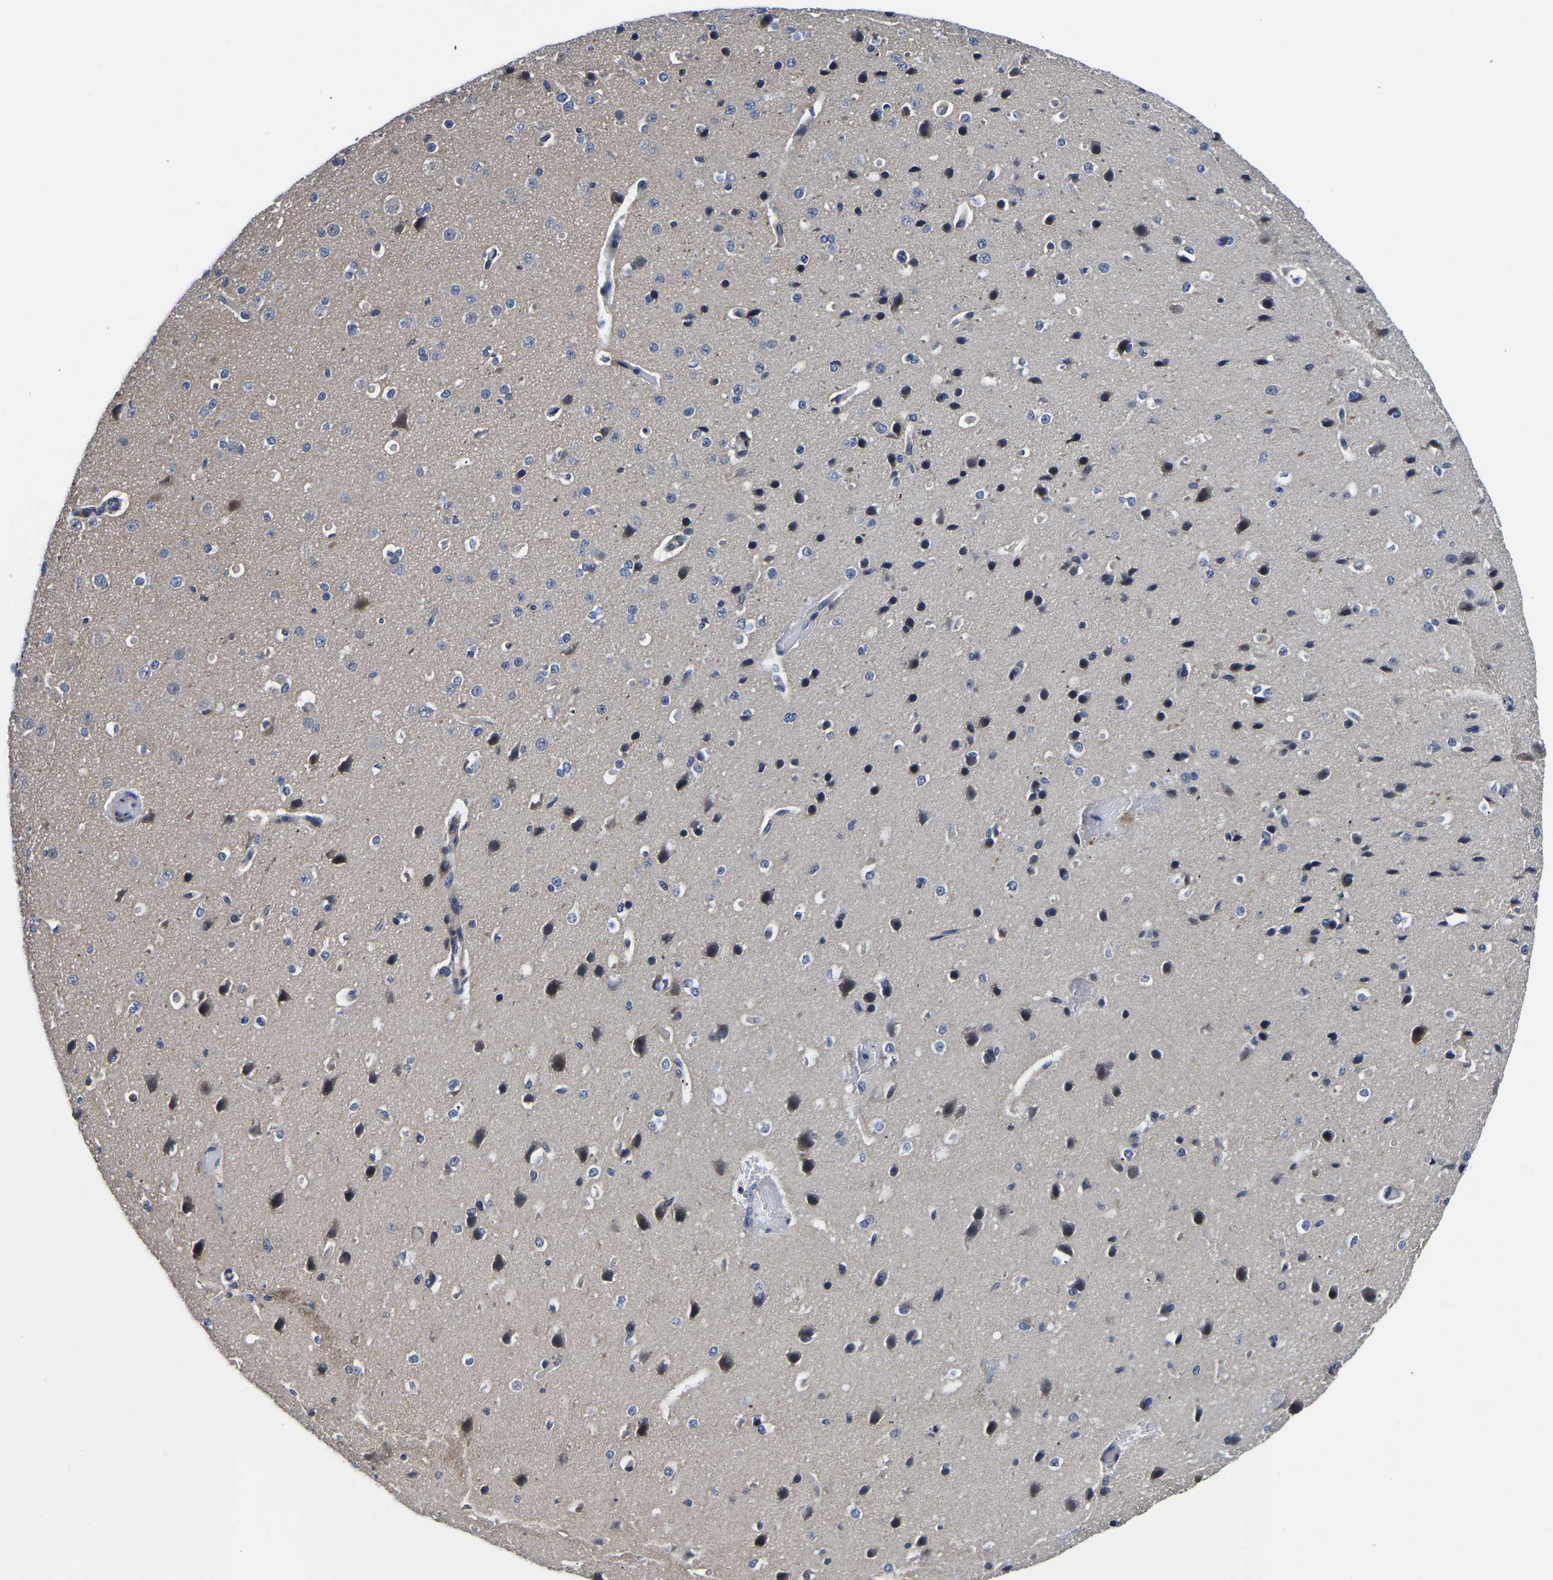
{"staining": {"intensity": "negative", "quantity": "none", "location": "none"}, "tissue": "cerebral cortex", "cell_type": "Endothelial cells", "image_type": "normal", "snomed": [{"axis": "morphology", "description": "Normal tissue, NOS"}, {"axis": "morphology", "description": "Developmental malformation"}, {"axis": "topography", "description": "Cerebral cortex"}], "caption": "This image is of benign cerebral cortex stained with IHC to label a protein in brown with the nuclei are counter-stained blue. There is no positivity in endothelial cells.", "gene": "PDLIM7", "patient": {"sex": "female", "age": 30}}